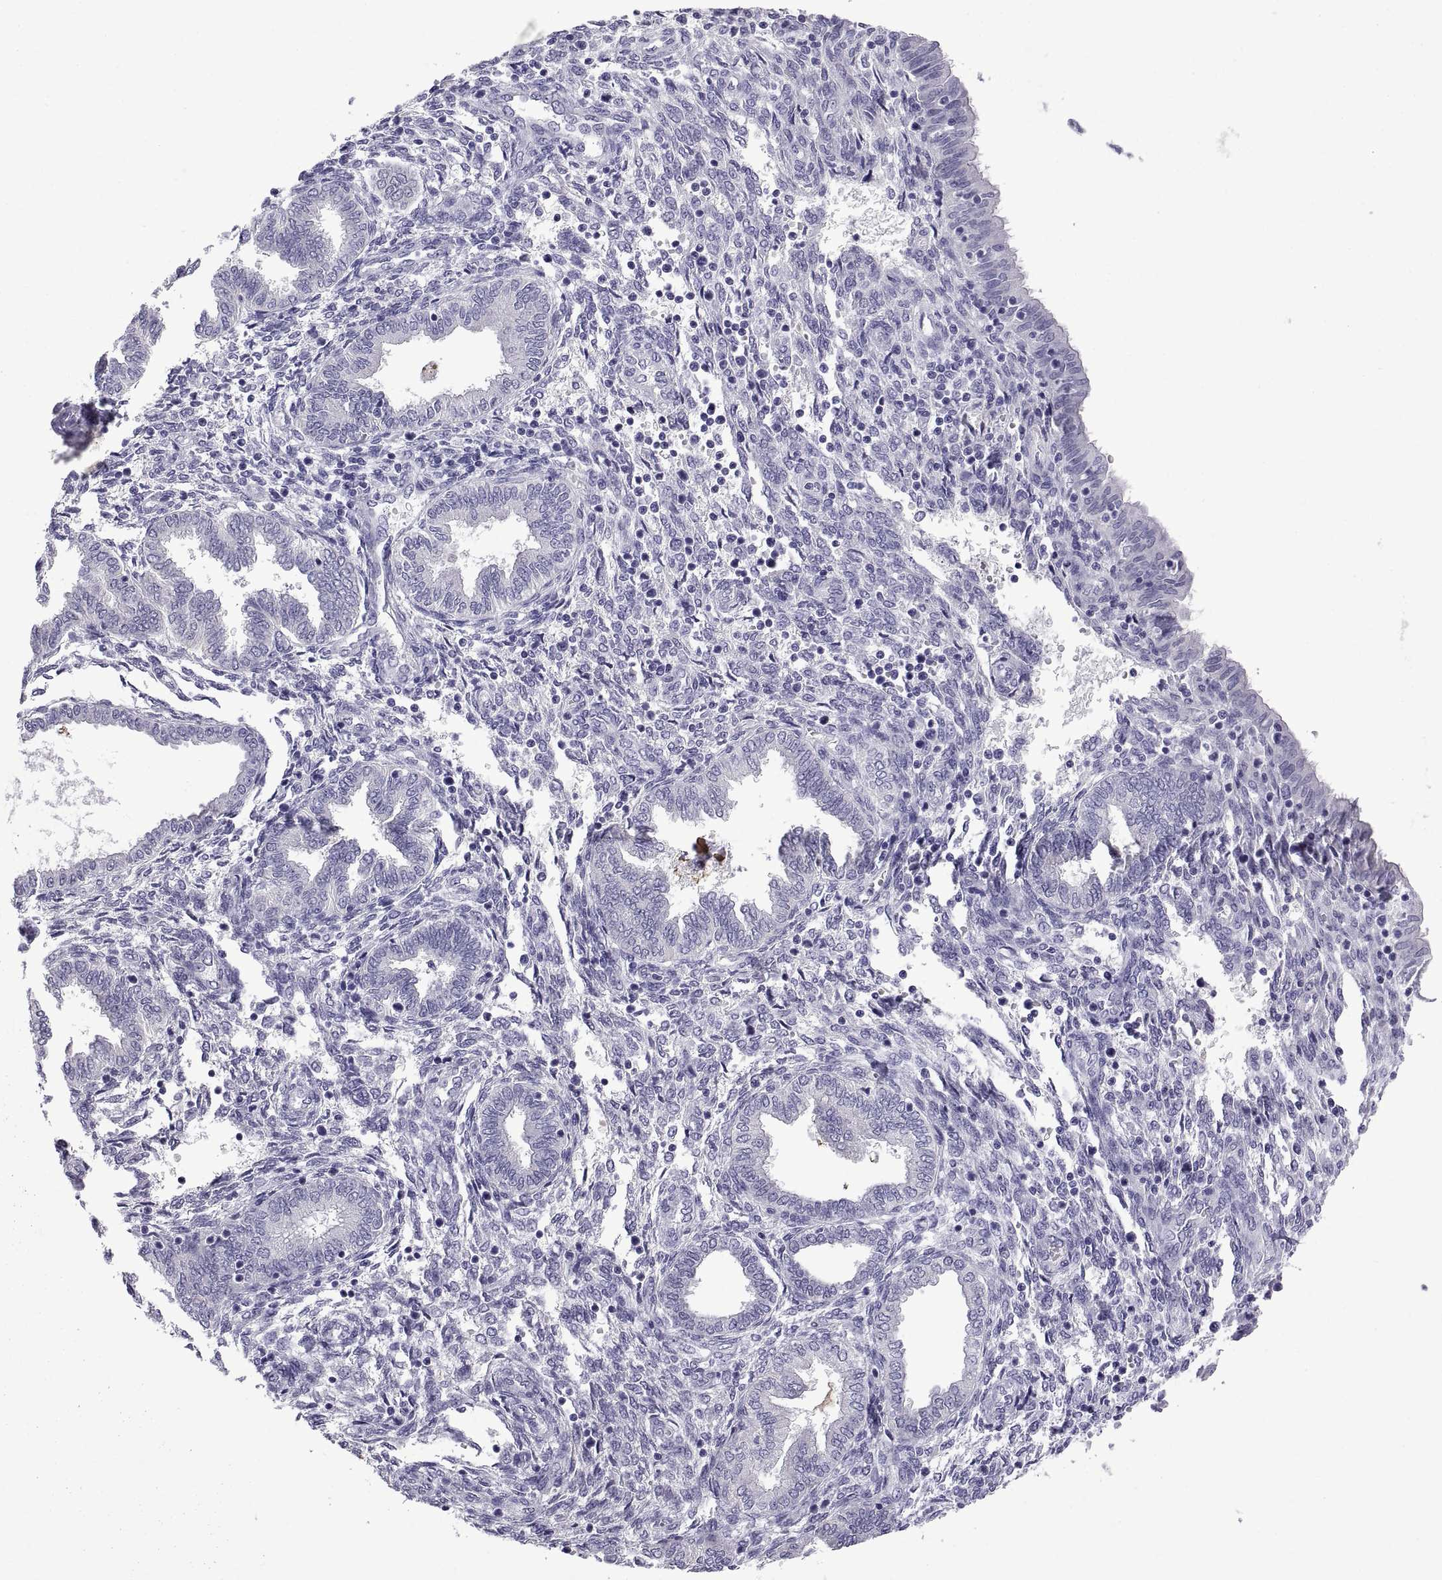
{"staining": {"intensity": "negative", "quantity": "none", "location": "none"}, "tissue": "endometrium", "cell_type": "Cells in endometrial stroma", "image_type": "normal", "snomed": [{"axis": "morphology", "description": "Normal tissue, NOS"}, {"axis": "topography", "description": "Endometrium"}], "caption": "Immunohistochemistry (IHC) of unremarkable human endometrium exhibits no positivity in cells in endometrial stroma. The staining is performed using DAB (3,3'-diaminobenzidine) brown chromogen with nuclei counter-stained in using hematoxylin.", "gene": "SPDYE10", "patient": {"sex": "female", "age": 42}}